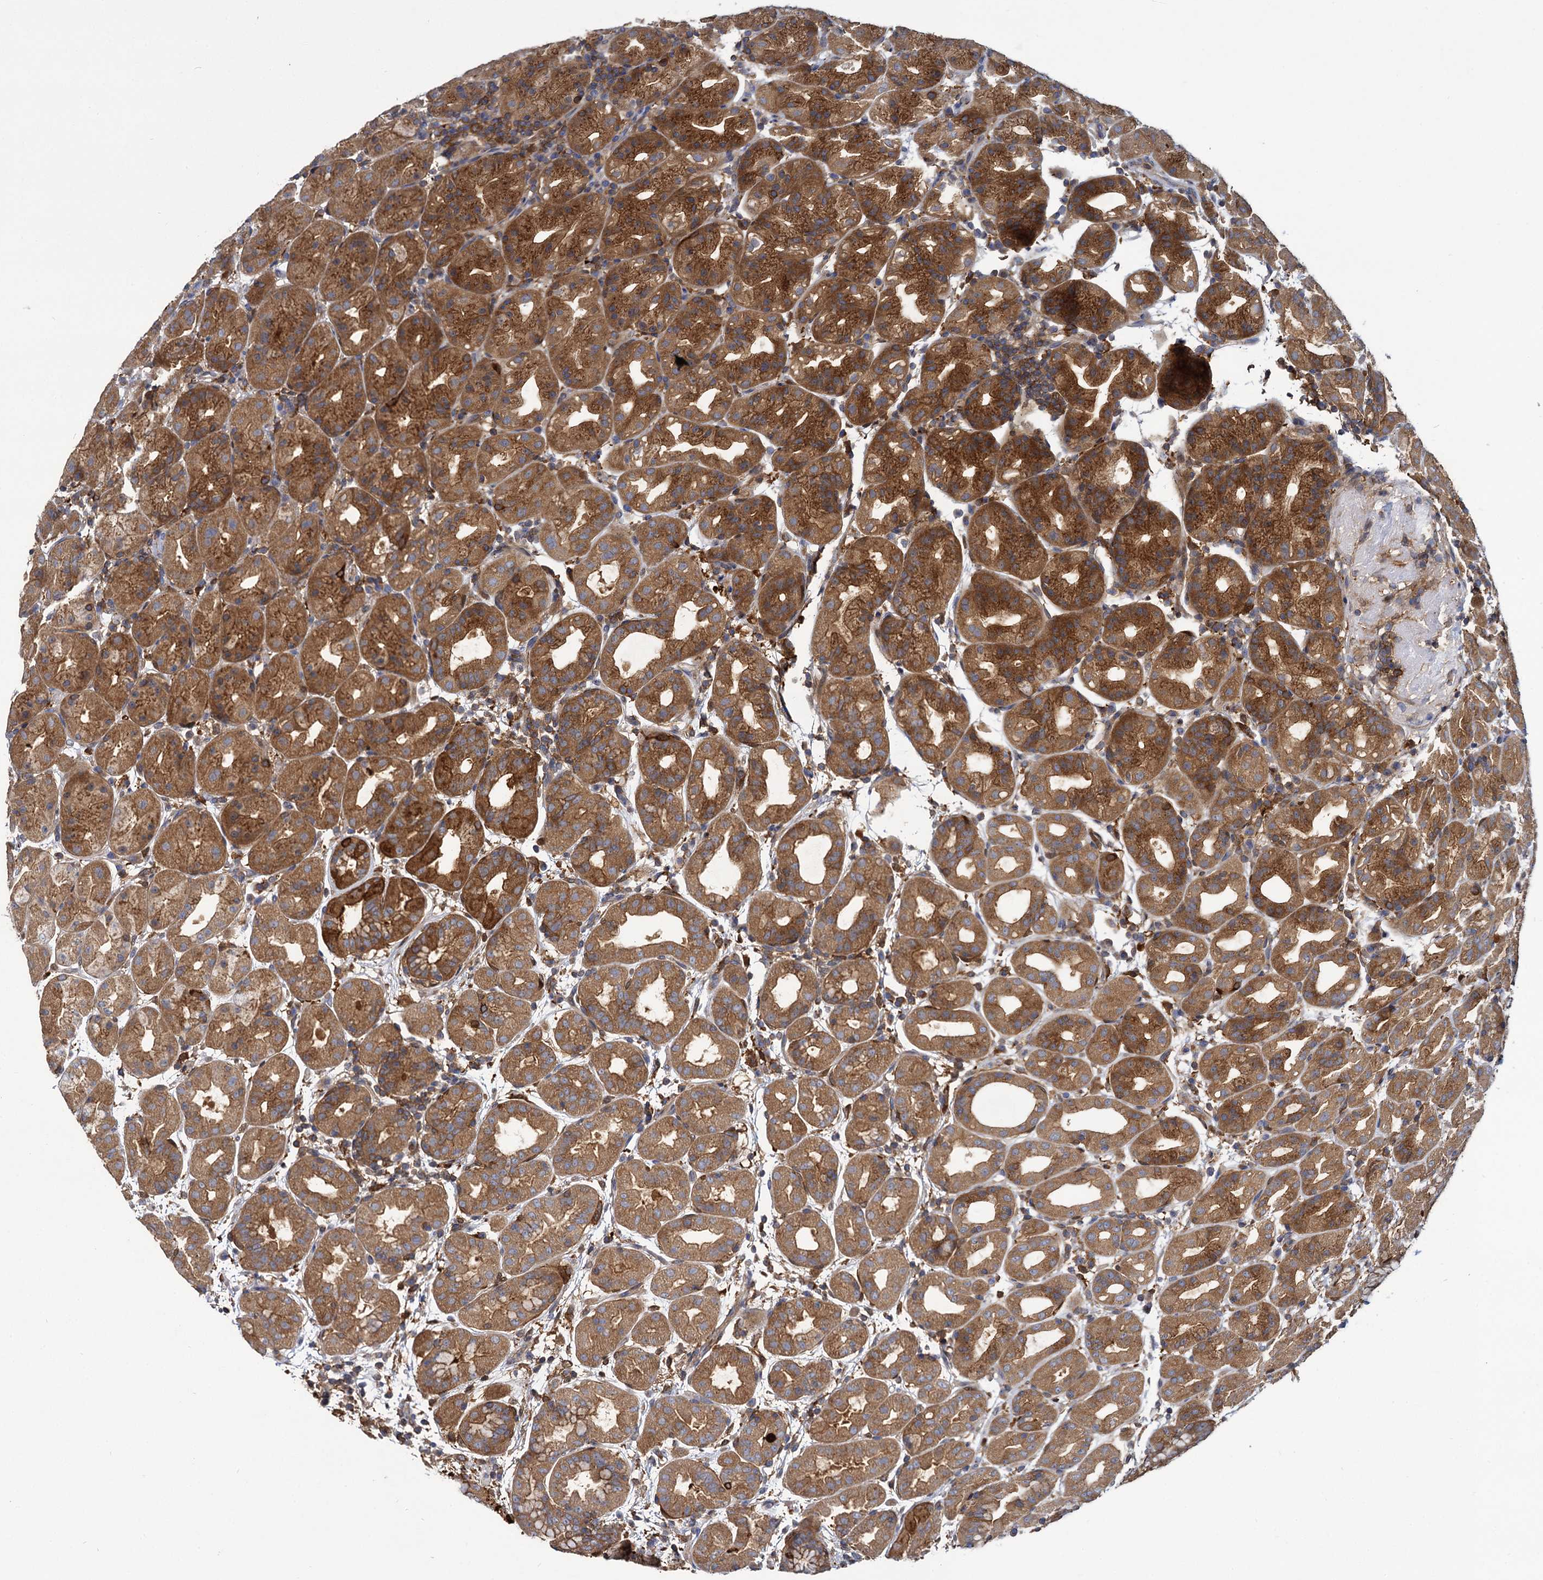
{"staining": {"intensity": "strong", "quantity": "25%-75%", "location": "cytoplasmic/membranous"}, "tissue": "stomach", "cell_type": "Glandular cells", "image_type": "normal", "snomed": [{"axis": "morphology", "description": "Normal tissue, NOS"}, {"axis": "topography", "description": "Stomach"}], "caption": "Stomach stained with a brown dye shows strong cytoplasmic/membranous positive positivity in about 25%-75% of glandular cells.", "gene": "GCLC", "patient": {"sex": "female", "age": 79}}